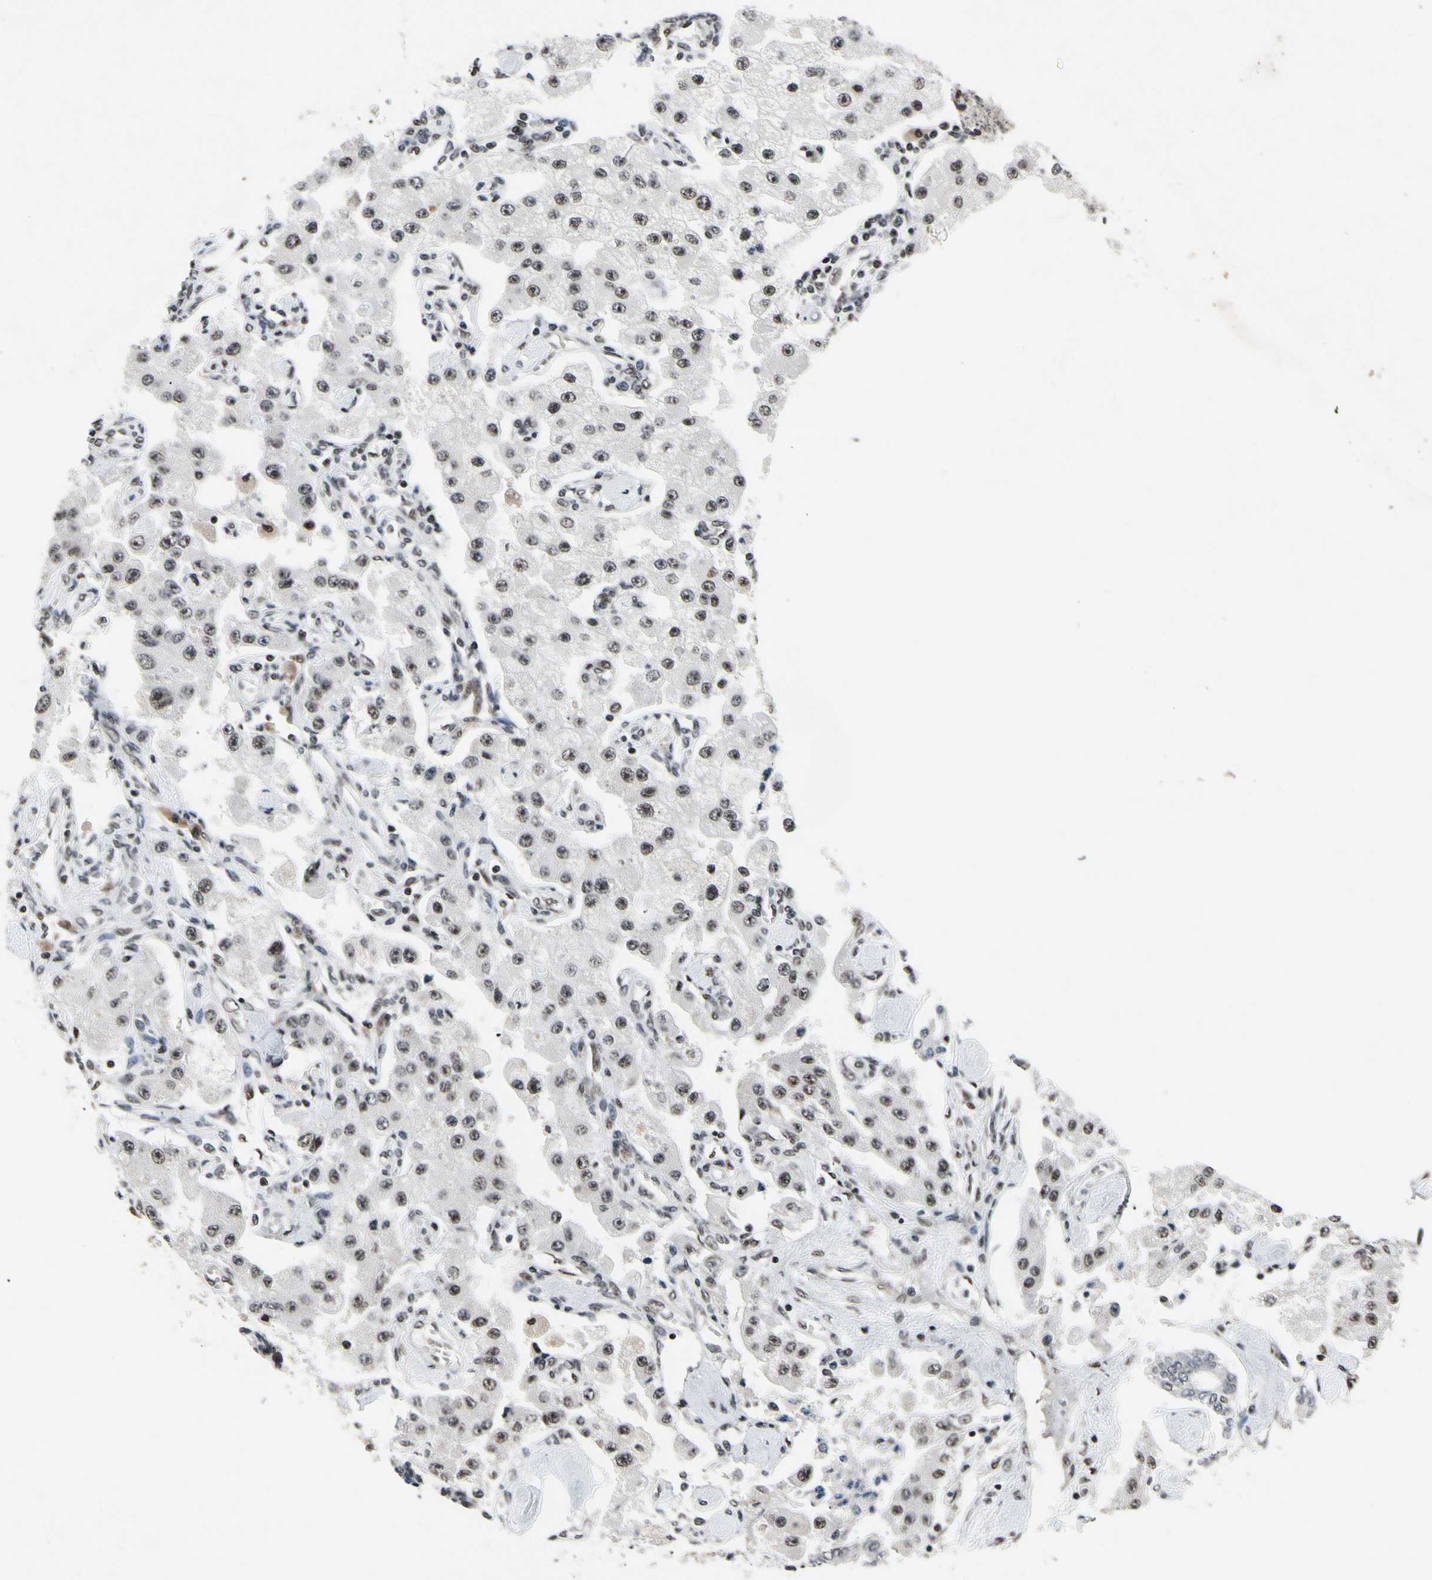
{"staining": {"intensity": "strong", "quantity": ">75%", "location": "nuclear"}, "tissue": "carcinoid", "cell_type": "Tumor cells", "image_type": "cancer", "snomed": [{"axis": "morphology", "description": "Carcinoid, malignant, NOS"}, {"axis": "topography", "description": "Pancreas"}], "caption": "Protein expression analysis of human carcinoid reveals strong nuclear positivity in approximately >75% of tumor cells.", "gene": "RECQL", "patient": {"sex": "male", "age": 41}}